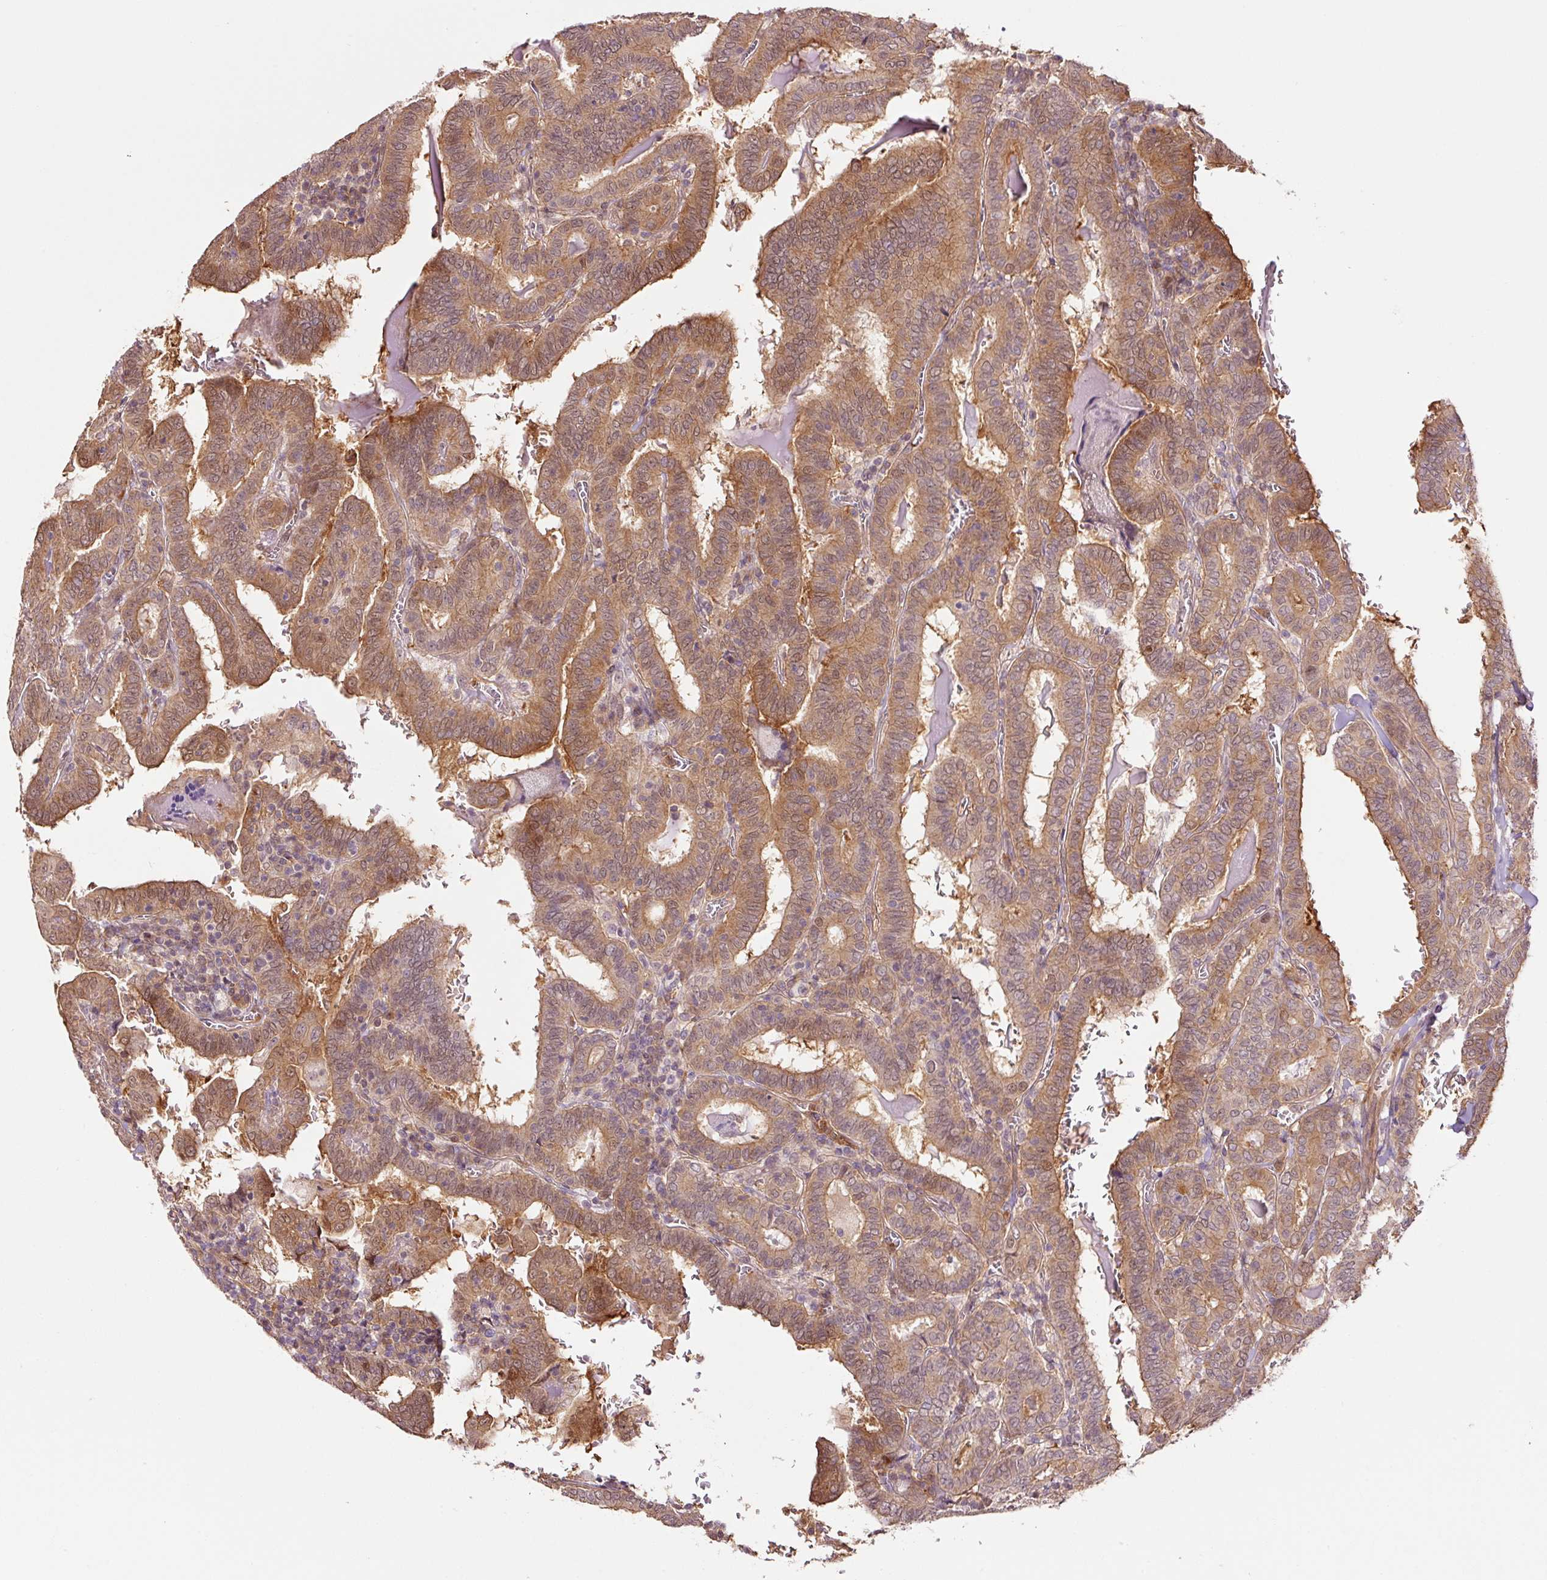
{"staining": {"intensity": "moderate", "quantity": ">75%", "location": "cytoplasmic/membranous,nuclear"}, "tissue": "thyroid cancer", "cell_type": "Tumor cells", "image_type": "cancer", "snomed": [{"axis": "morphology", "description": "Papillary adenocarcinoma, NOS"}, {"axis": "topography", "description": "Thyroid gland"}], "caption": "Immunohistochemical staining of human thyroid papillary adenocarcinoma exhibits medium levels of moderate cytoplasmic/membranous and nuclear positivity in about >75% of tumor cells. Using DAB (brown) and hematoxylin (blue) stains, captured at high magnification using brightfield microscopy.", "gene": "FBXL14", "patient": {"sex": "female", "age": 72}}